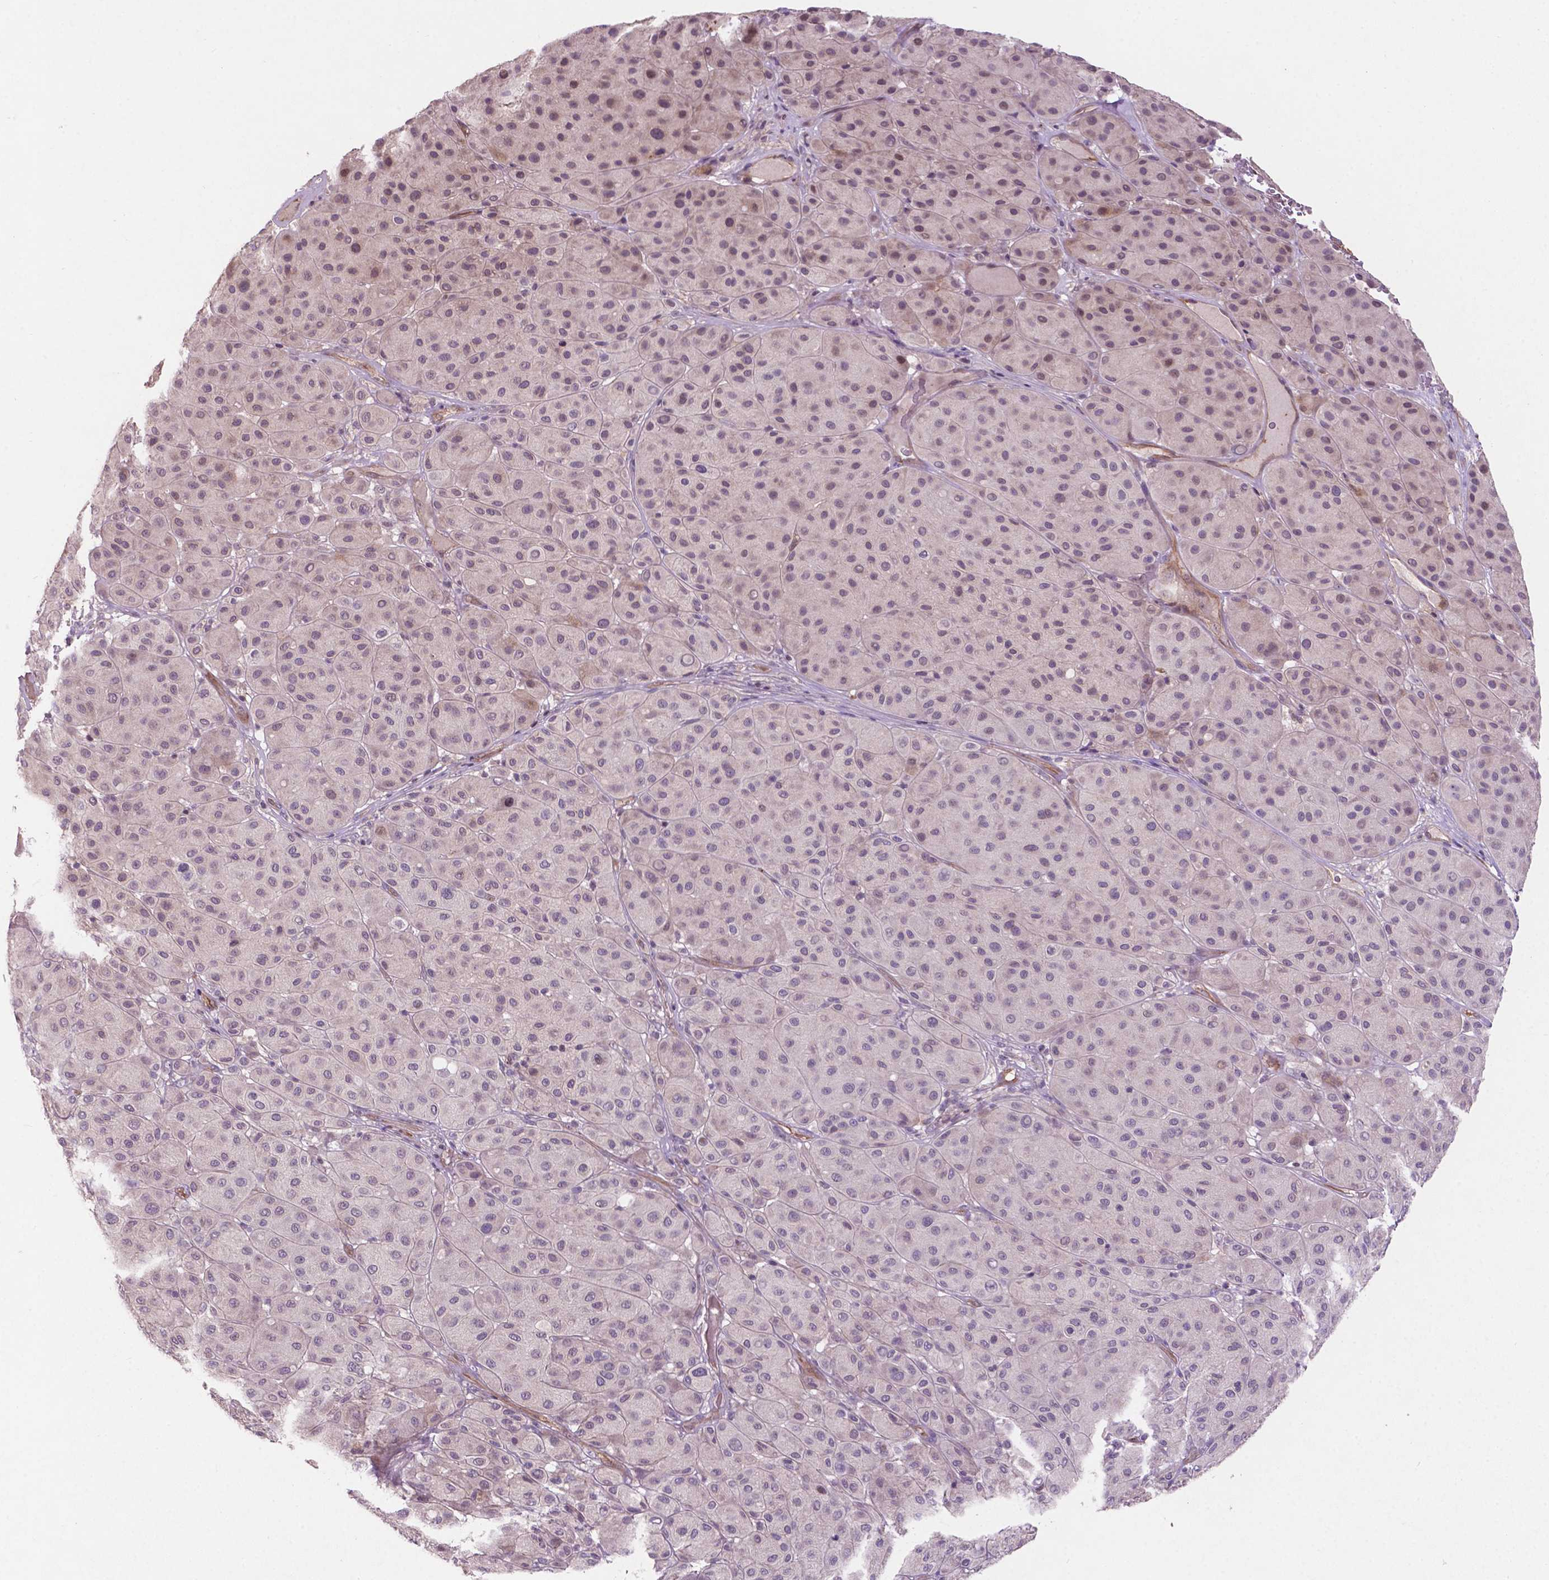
{"staining": {"intensity": "negative", "quantity": "none", "location": "none"}, "tissue": "melanoma", "cell_type": "Tumor cells", "image_type": "cancer", "snomed": [{"axis": "morphology", "description": "Malignant melanoma, Metastatic site"}, {"axis": "topography", "description": "Smooth muscle"}], "caption": "This is an immunohistochemistry (IHC) histopathology image of malignant melanoma (metastatic site). There is no expression in tumor cells.", "gene": "ARL5C", "patient": {"sex": "male", "age": 41}}